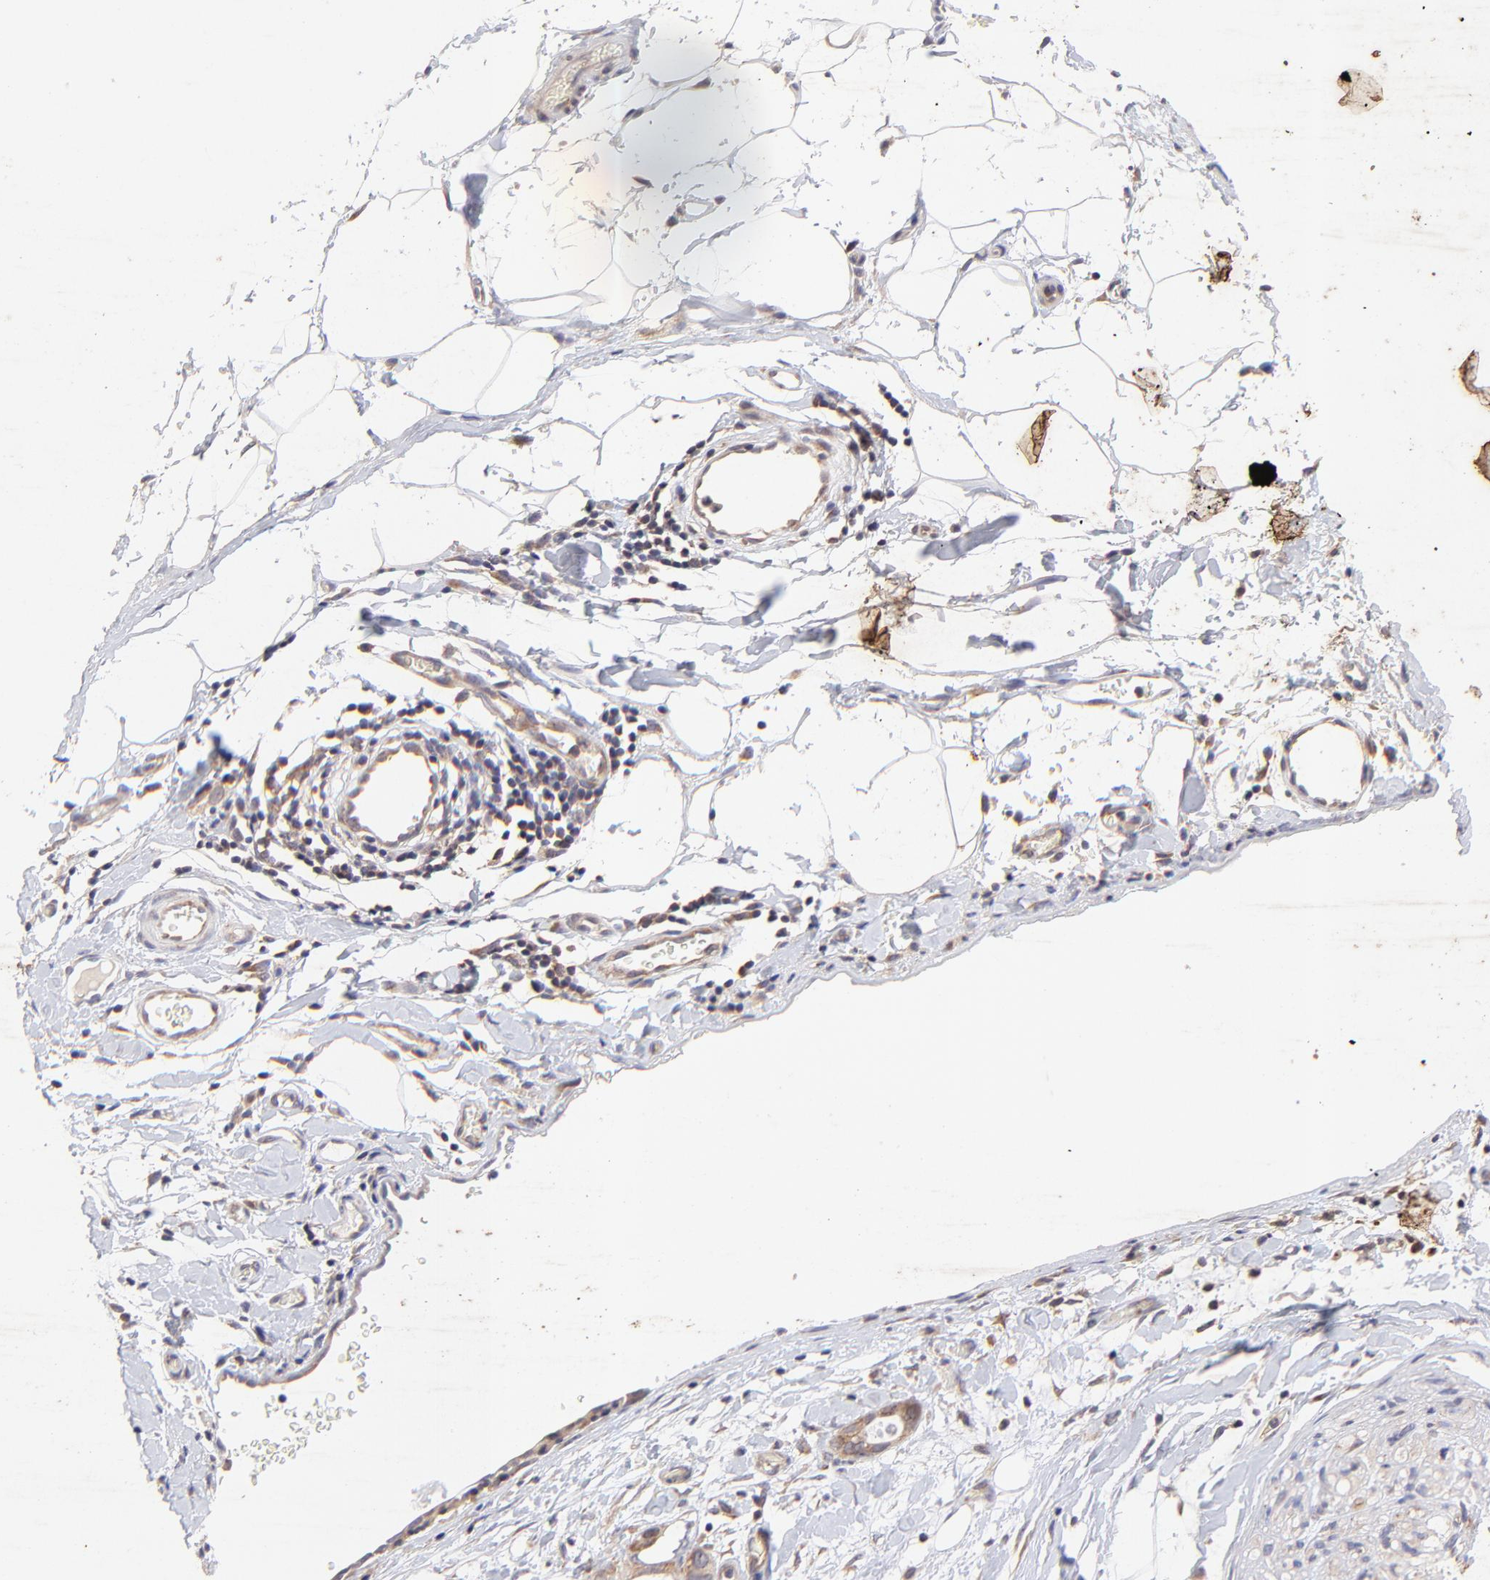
{"staining": {"intensity": "moderate", "quantity": "25%-75%", "location": "cytoplasmic/membranous"}, "tissue": "stomach cancer", "cell_type": "Tumor cells", "image_type": "cancer", "snomed": [{"axis": "morphology", "description": "Adenocarcinoma, NOS"}, {"axis": "topography", "description": "Stomach, upper"}], "caption": "A histopathology image showing moderate cytoplasmic/membranous staining in approximately 25%-75% of tumor cells in stomach cancer, as visualized by brown immunohistochemical staining.", "gene": "TNRC6B", "patient": {"sex": "male", "age": 47}}